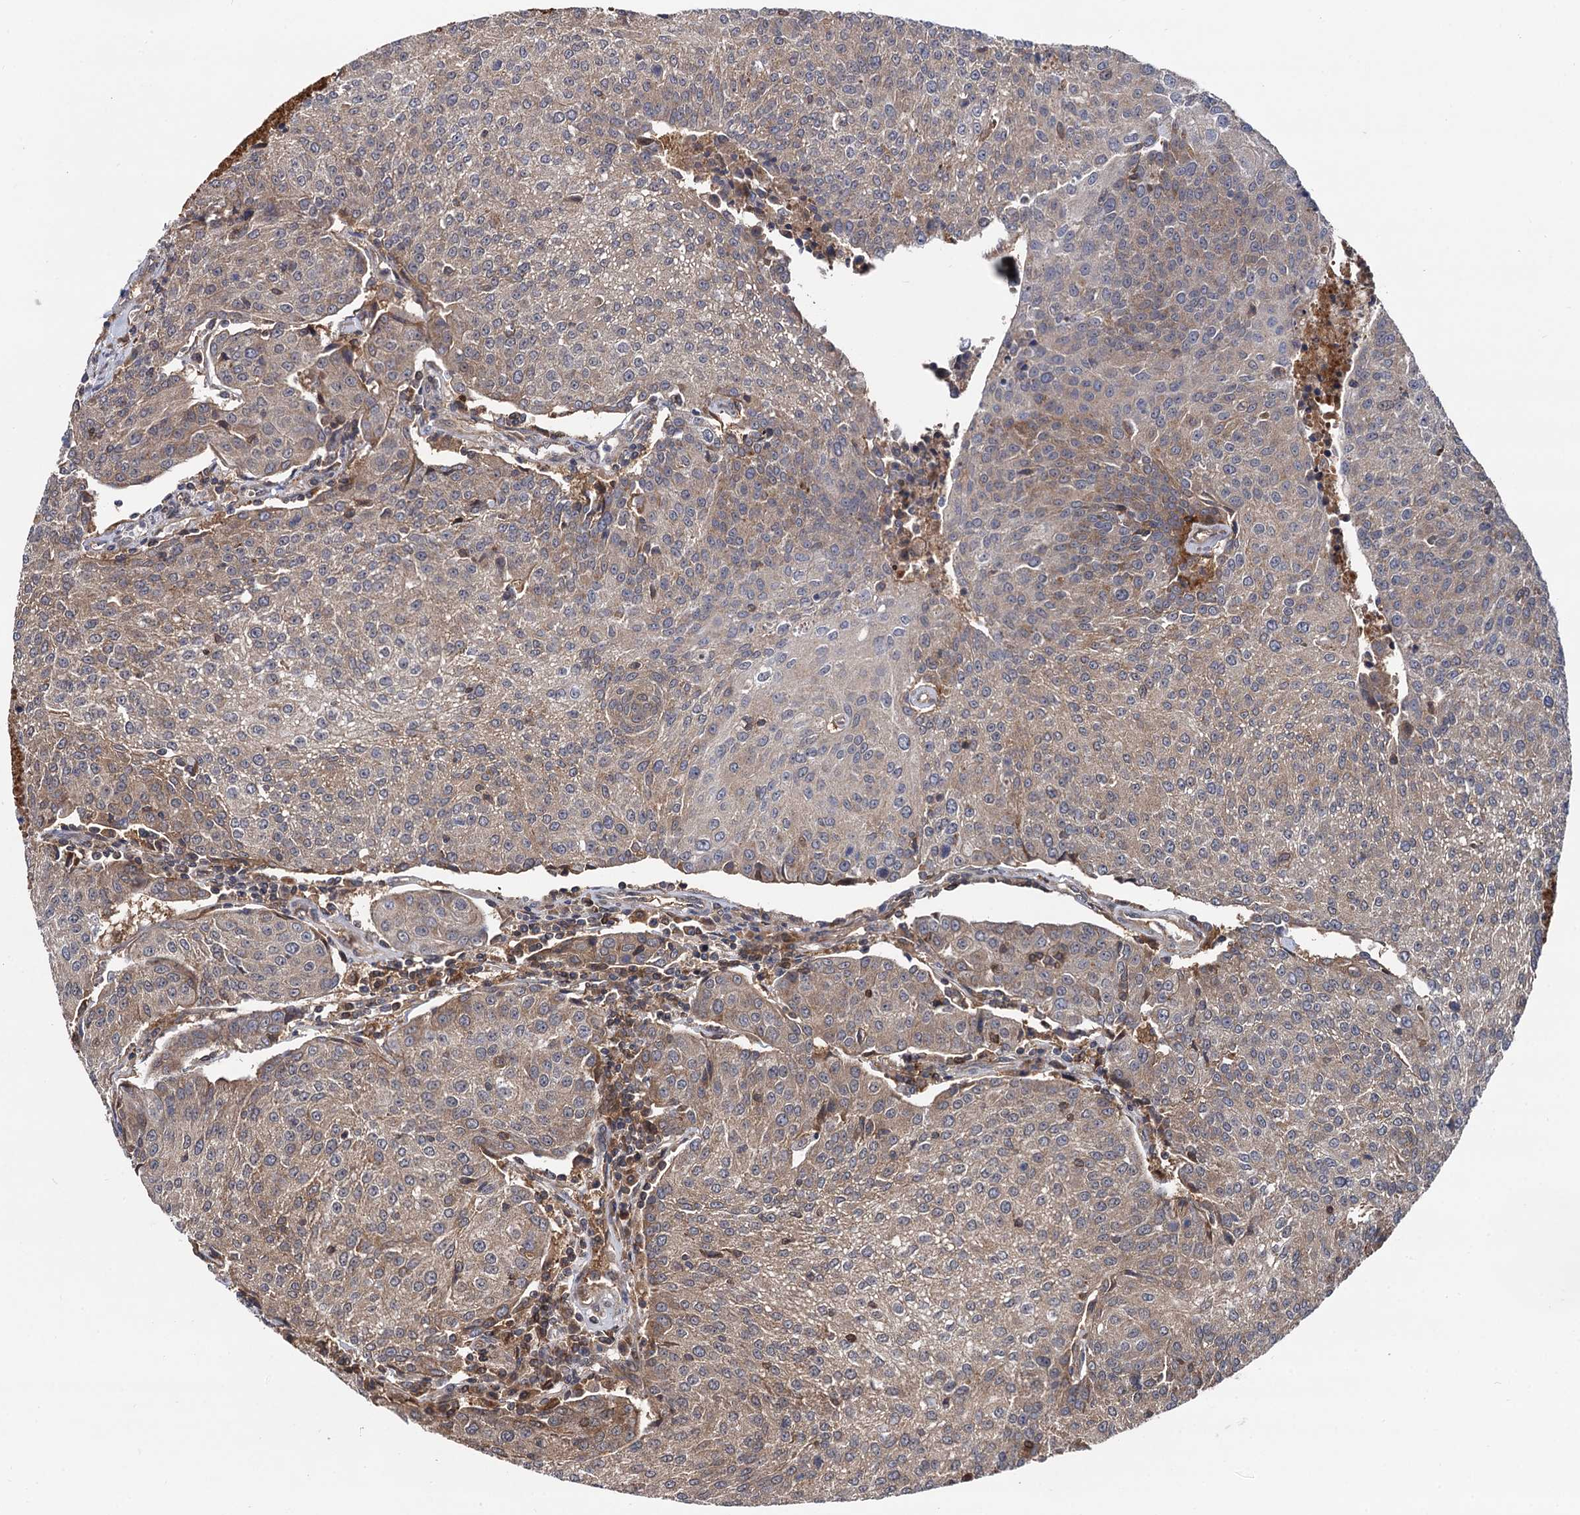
{"staining": {"intensity": "weak", "quantity": ">75%", "location": "cytoplasmic/membranous"}, "tissue": "urothelial cancer", "cell_type": "Tumor cells", "image_type": "cancer", "snomed": [{"axis": "morphology", "description": "Urothelial carcinoma, High grade"}, {"axis": "topography", "description": "Urinary bladder"}], "caption": "High-power microscopy captured an immunohistochemistry histopathology image of urothelial carcinoma (high-grade), revealing weak cytoplasmic/membranous expression in about >75% of tumor cells.", "gene": "SELENOP", "patient": {"sex": "female", "age": 85}}